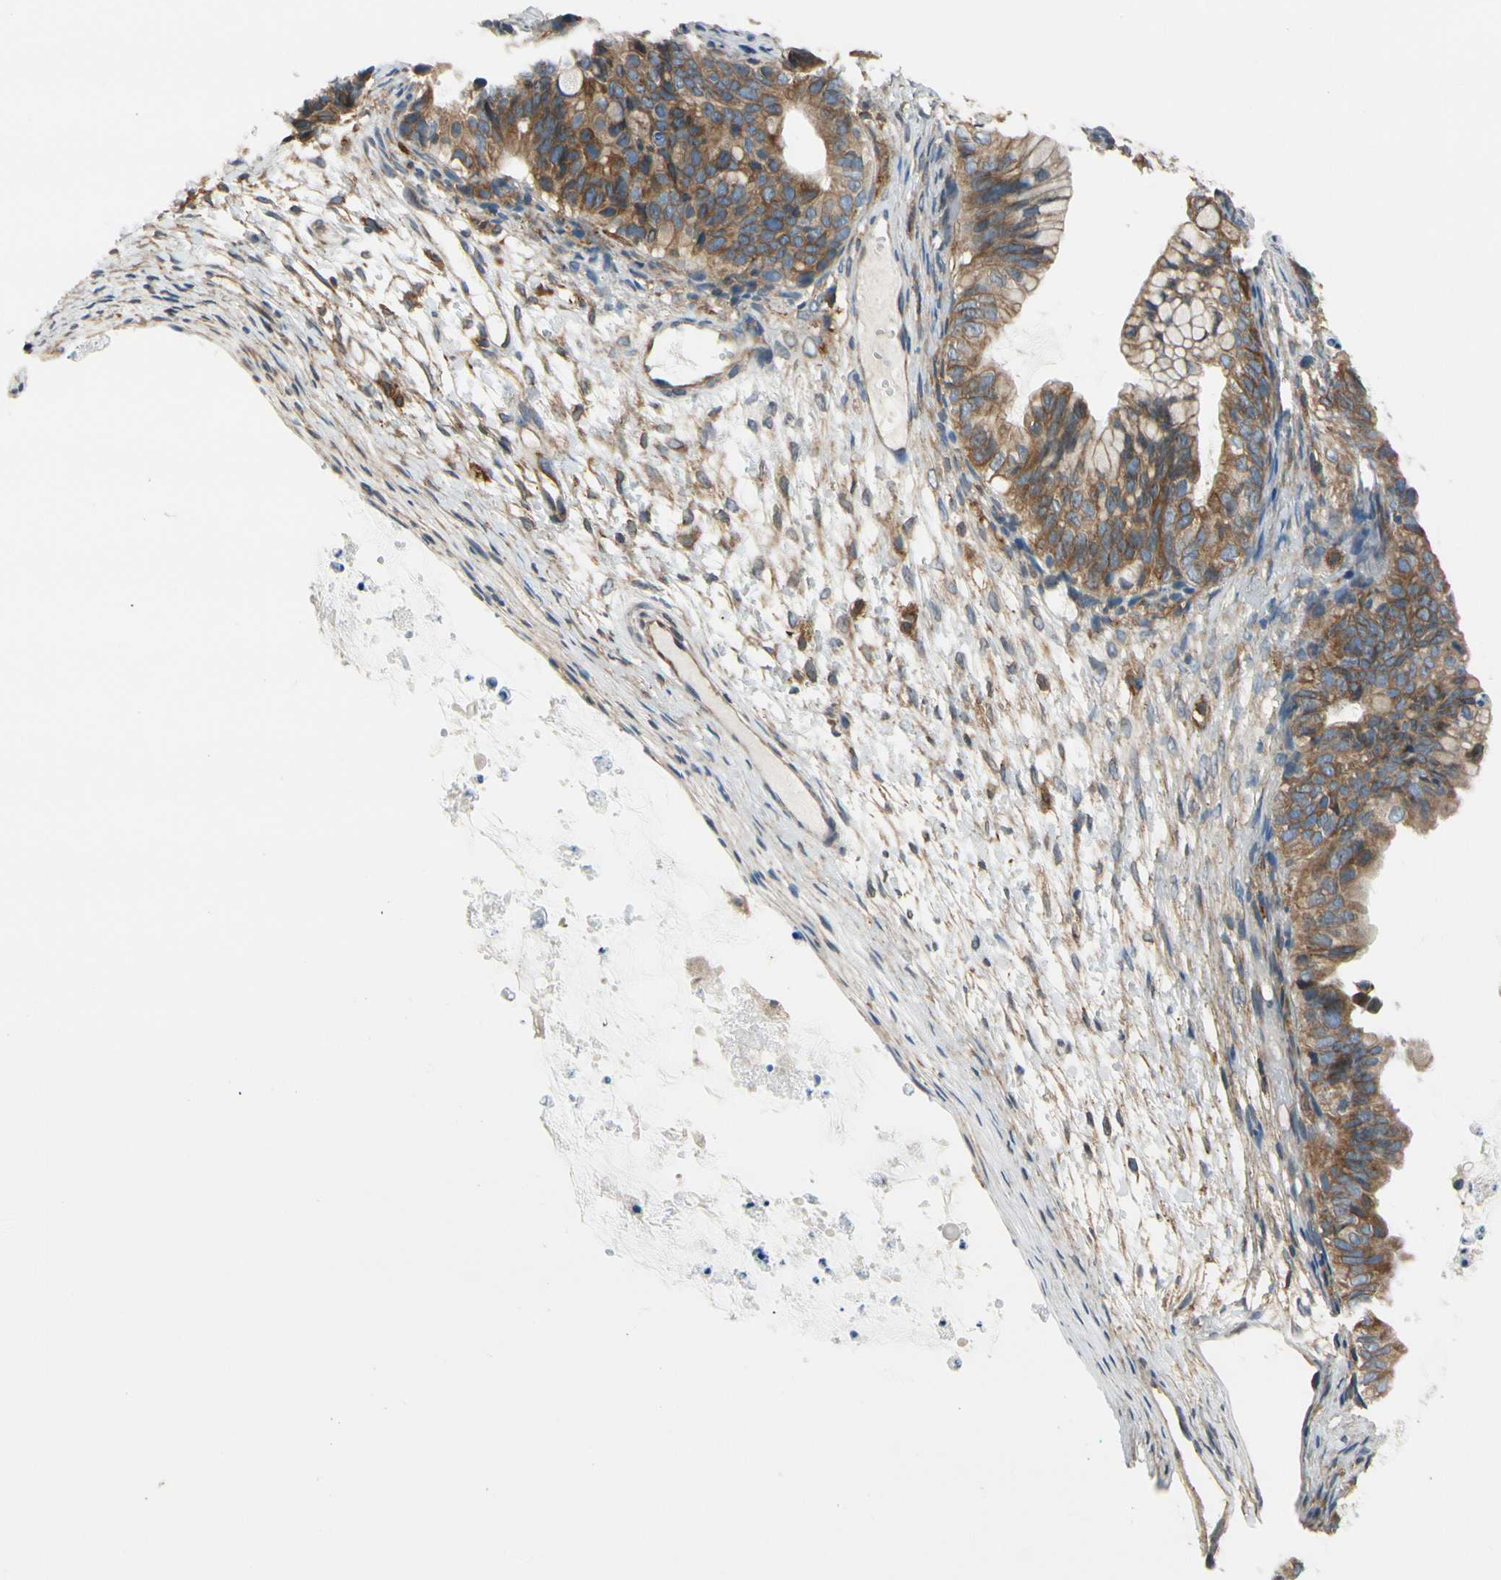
{"staining": {"intensity": "moderate", "quantity": ">75%", "location": "cytoplasmic/membranous"}, "tissue": "ovarian cancer", "cell_type": "Tumor cells", "image_type": "cancer", "snomed": [{"axis": "morphology", "description": "Cystadenocarcinoma, mucinous, NOS"}, {"axis": "topography", "description": "Ovary"}], "caption": "Tumor cells display medium levels of moderate cytoplasmic/membranous positivity in approximately >75% of cells in human ovarian cancer.", "gene": "CLCC1", "patient": {"sex": "female", "age": 36}}